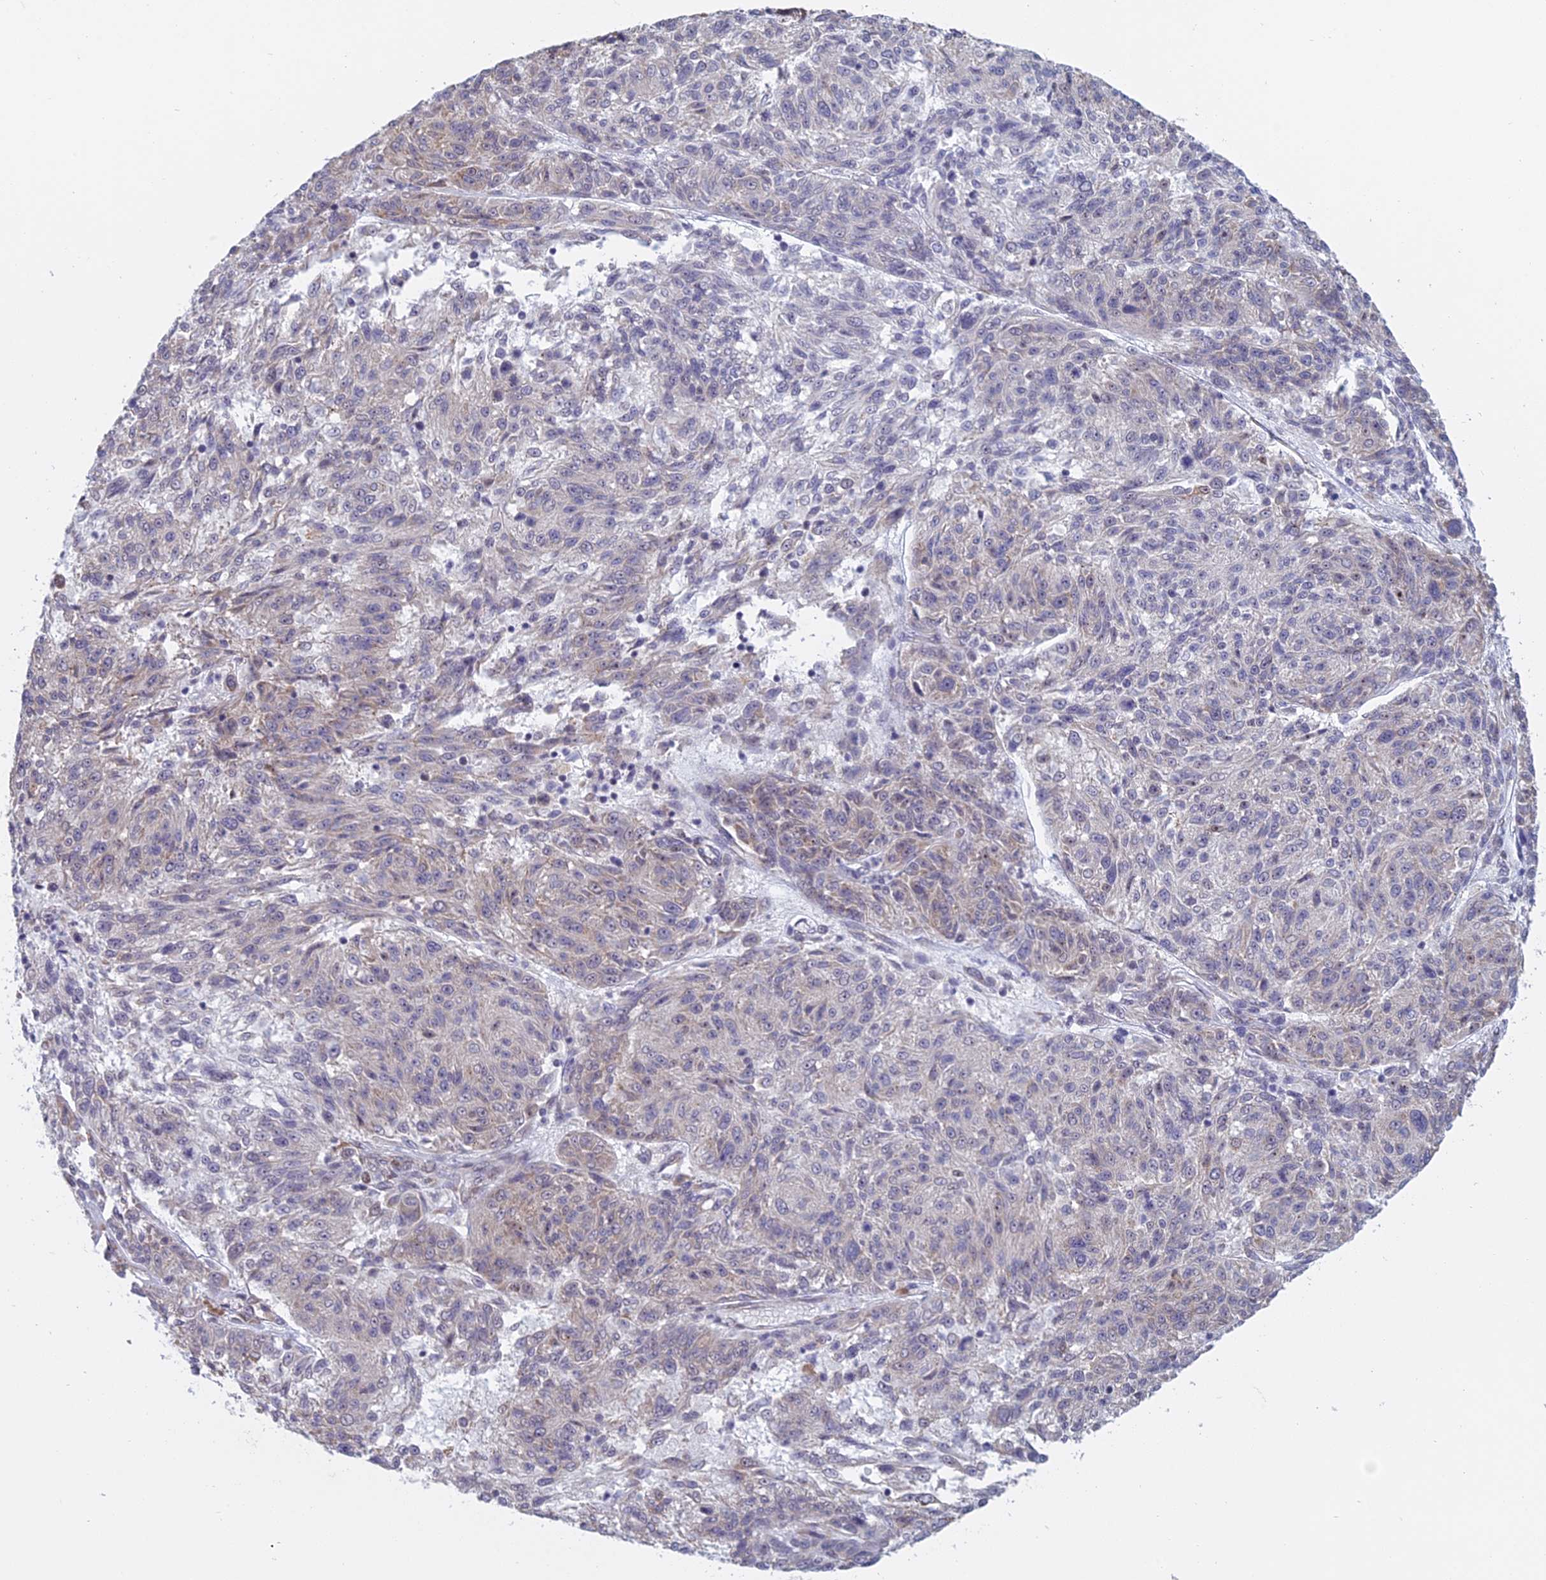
{"staining": {"intensity": "negative", "quantity": "none", "location": "none"}, "tissue": "melanoma", "cell_type": "Tumor cells", "image_type": "cancer", "snomed": [{"axis": "morphology", "description": "Malignant melanoma, NOS"}, {"axis": "topography", "description": "Skin"}], "caption": "A micrograph of melanoma stained for a protein reveals no brown staining in tumor cells.", "gene": "RPS19BP1", "patient": {"sex": "male", "age": 53}}